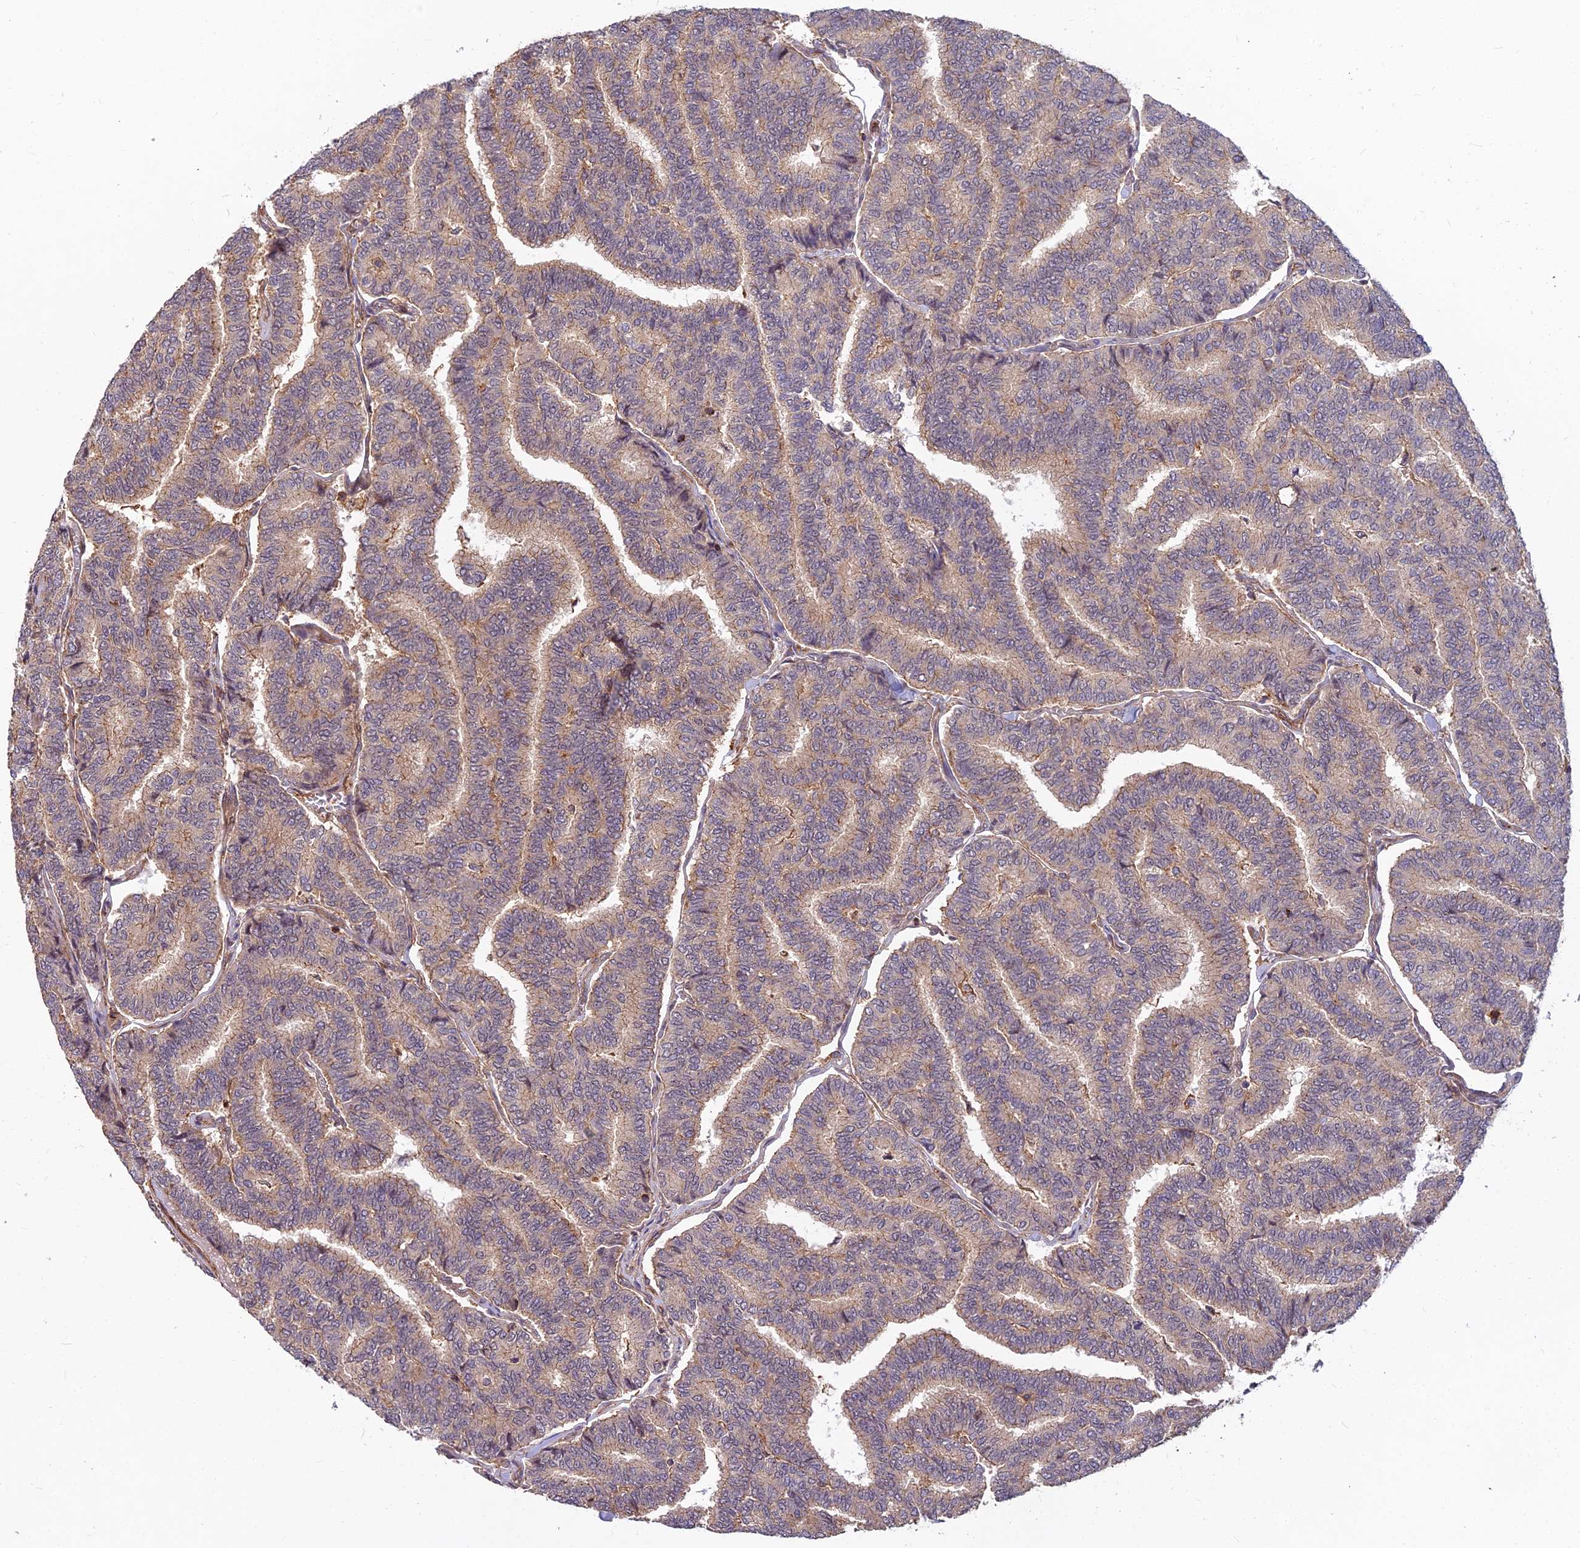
{"staining": {"intensity": "moderate", "quantity": "<25%", "location": "cytoplasmic/membranous"}, "tissue": "thyroid cancer", "cell_type": "Tumor cells", "image_type": "cancer", "snomed": [{"axis": "morphology", "description": "Papillary adenocarcinoma, NOS"}, {"axis": "topography", "description": "Thyroid gland"}], "caption": "An image showing moderate cytoplasmic/membranous staining in approximately <25% of tumor cells in thyroid cancer (papillary adenocarcinoma), as visualized by brown immunohistochemical staining.", "gene": "TCEA3", "patient": {"sex": "female", "age": 35}}